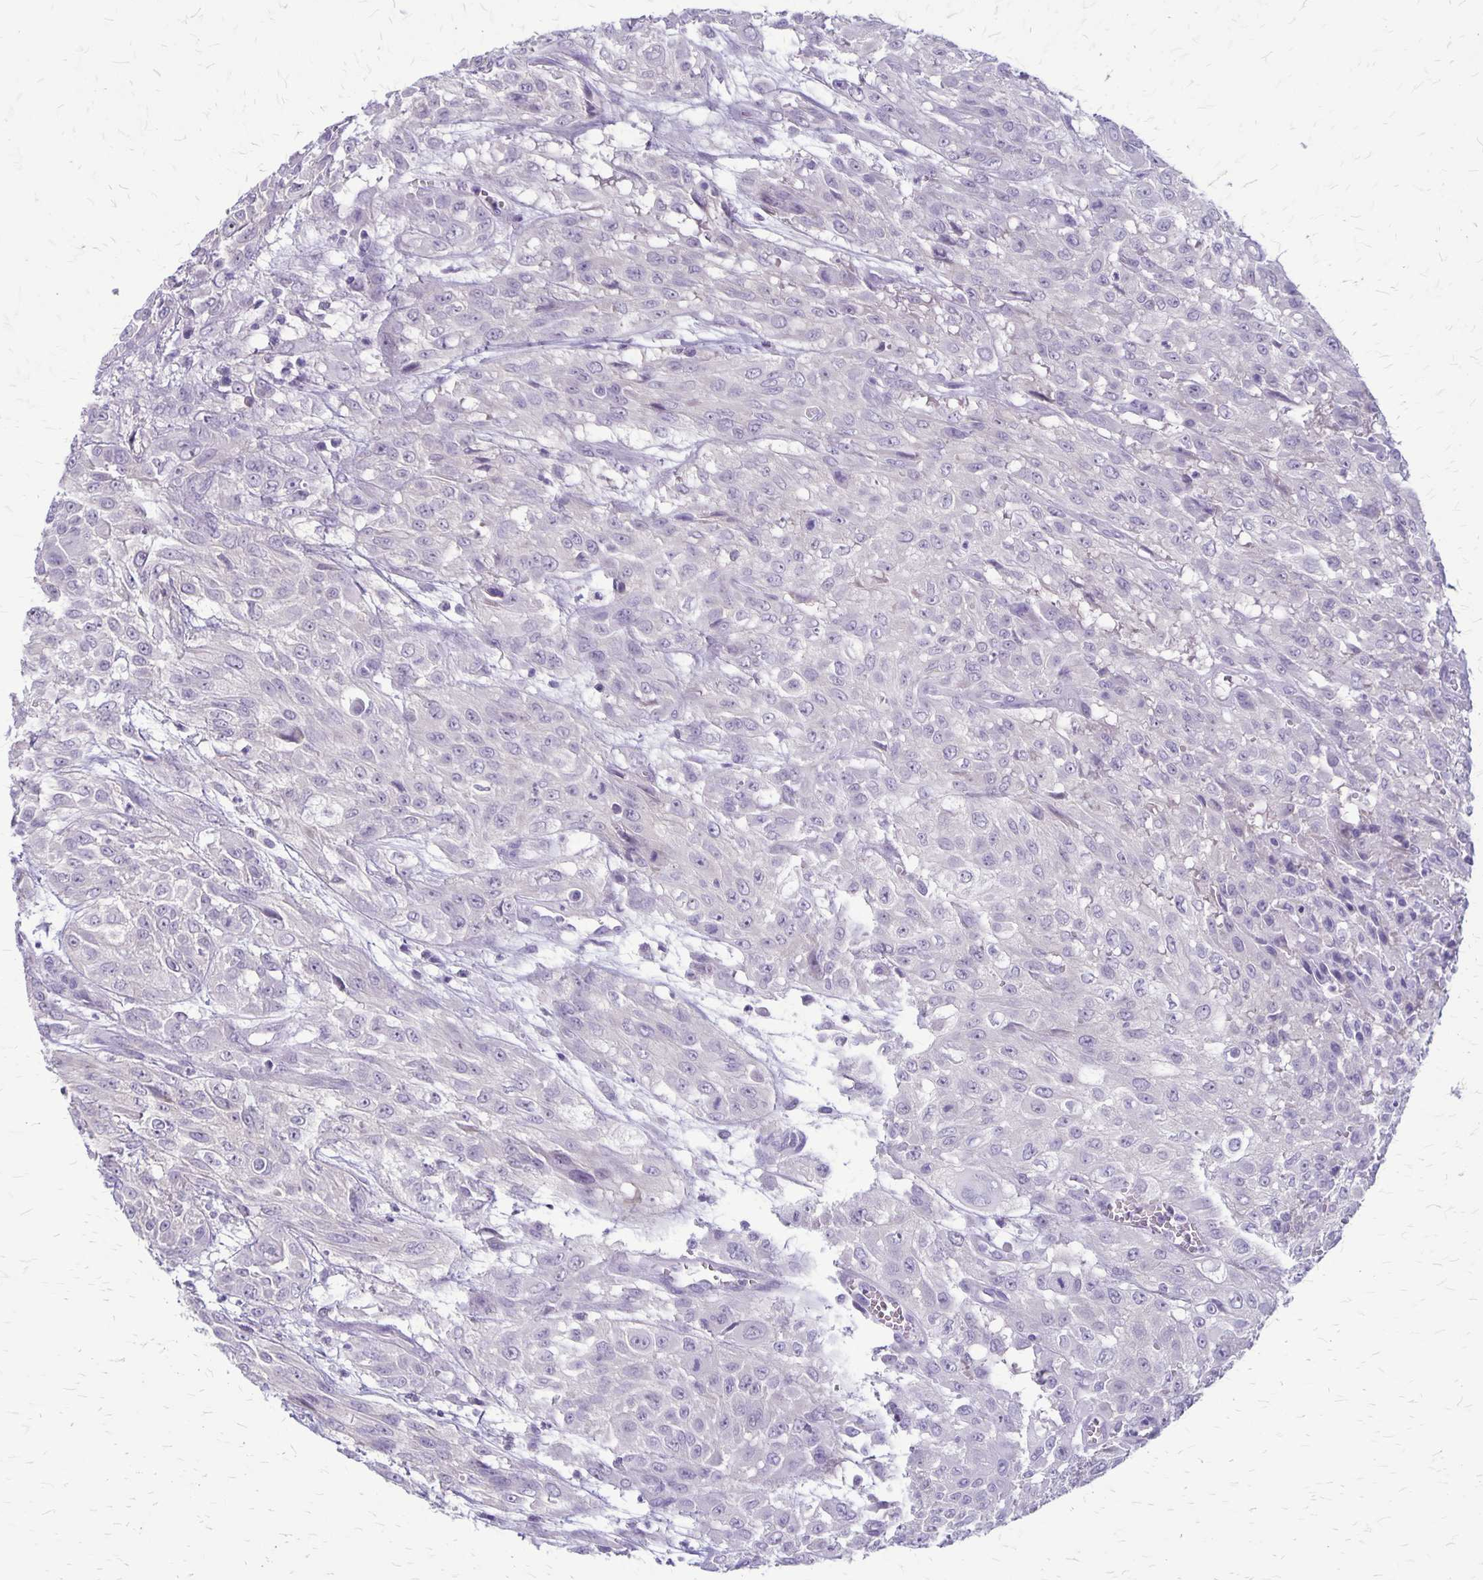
{"staining": {"intensity": "negative", "quantity": "none", "location": "none"}, "tissue": "urothelial cancer", "cell_type": "Tumor cells", "image_type": "cancer", "snomed": [{"axis": "morphology", "description": "Urothelial carcinoma, High grade"}, {"axis": "topography", "description": "Urinary bladder"}], "caption": "A histopathology image of urothelial cancer stained for a protein exhibits no brown staining in tumor cells. (DAB immunohistochemistry (IHC) visualized using brightfield microscopy, high magnification).", "gene": "PLXNB3", "patient": {"sex": "male", "age": 57}}